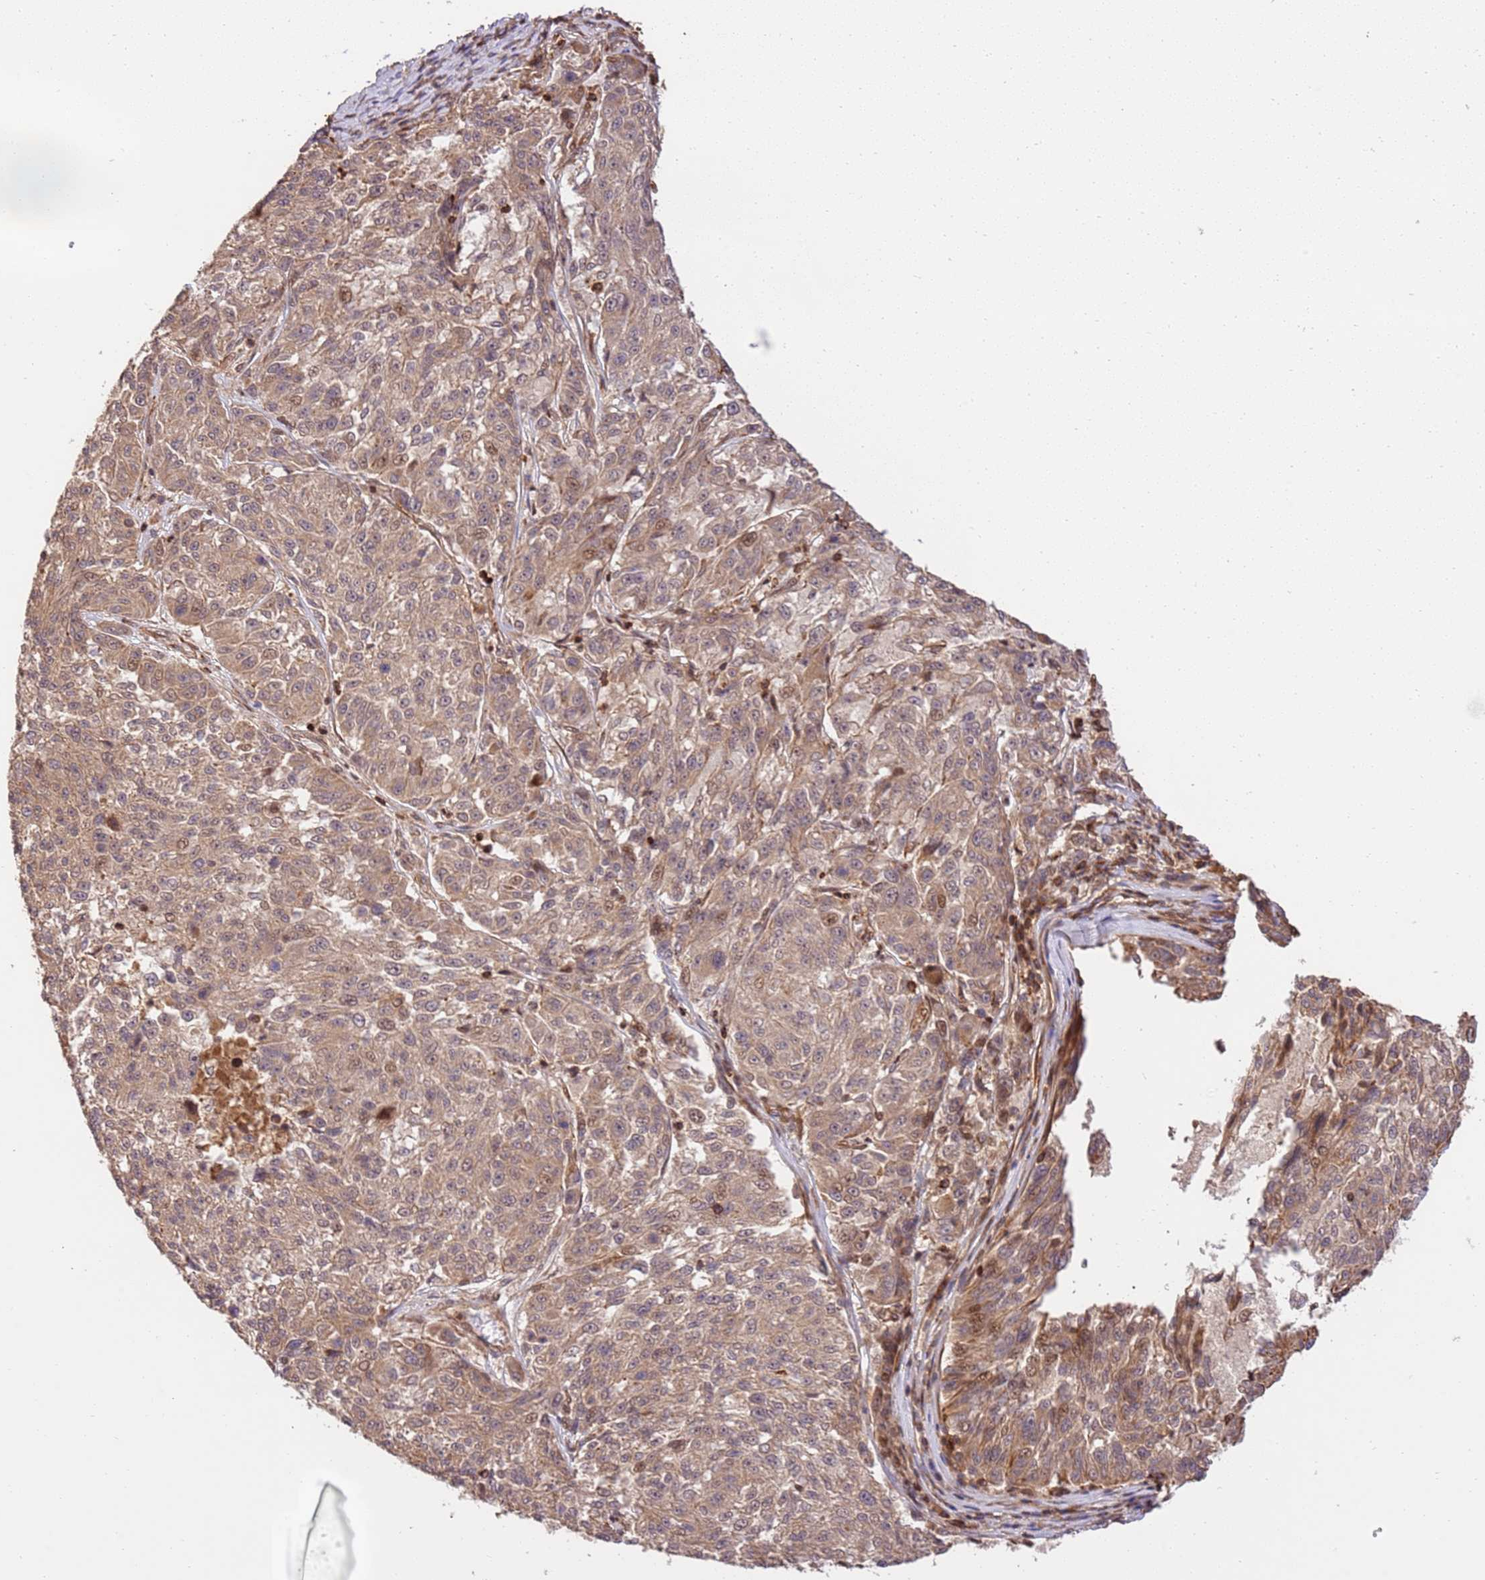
{"staining": {"intensity": "moderate", "quantity": ">75%", "location": "cytoplasmic/membranous"}, "tissue": "melanoma", "cell_type": "Tumor cells", "image_type": "cancer", "snomed": [{"axis": "morphology", "description": "Malignant melanoma, NOS"}, {"axis": "topography", "description": "Skin"}], "caption": "Moderate cytoplasmic/membranous protein staining is present in approximately >75% of tumor cells in melanoma.", "gene": "KATNAL2", "patient": {"sex": "male", "age": 53}}